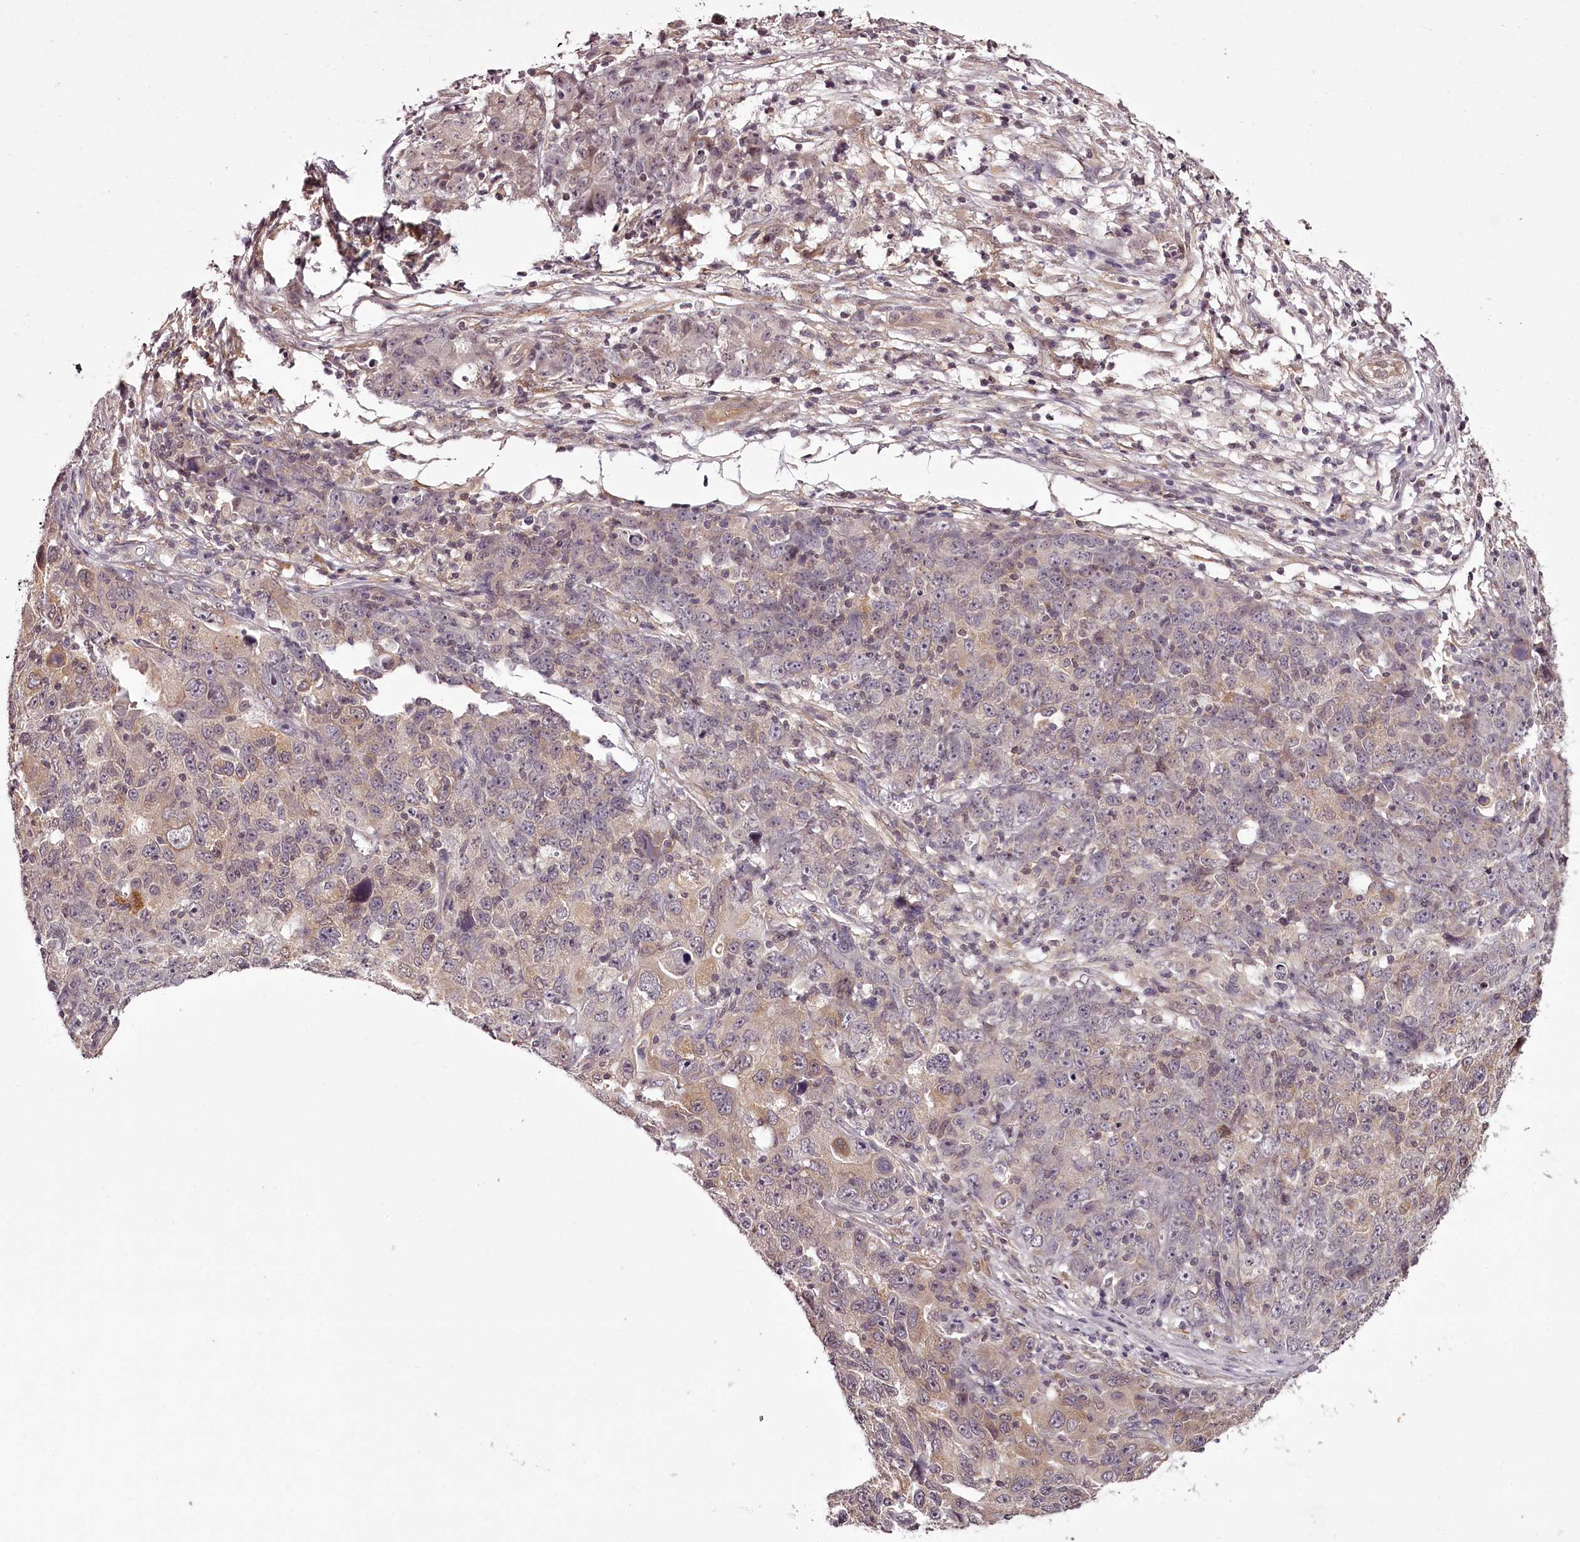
{"staining": {"intensity": "weak", "quantity": "<25%", "location": "cytoplasmic/membranous"}, "tissue": "ovarian cancer", "cell_type": "Tumor cells", "image_type": "cancer", "snomed": [{"axis": "morphology", "description": "Carcinoma, endometroid"}, {"axis": "topography", "description": "Ovary"}], "caption": "IHC micrograph of neoplastic tissue: ovarian cancer stained with DAB (3,3'-diaminobenzidine) displays no significant protein expression in tumor cells. (Stains: DAB IHC with hematoxylin counter stain, Microscopy: brightfield microscopy at high magnification).", "gene": "CCDC92", "patient": {"sex": "female", "age": 42}}